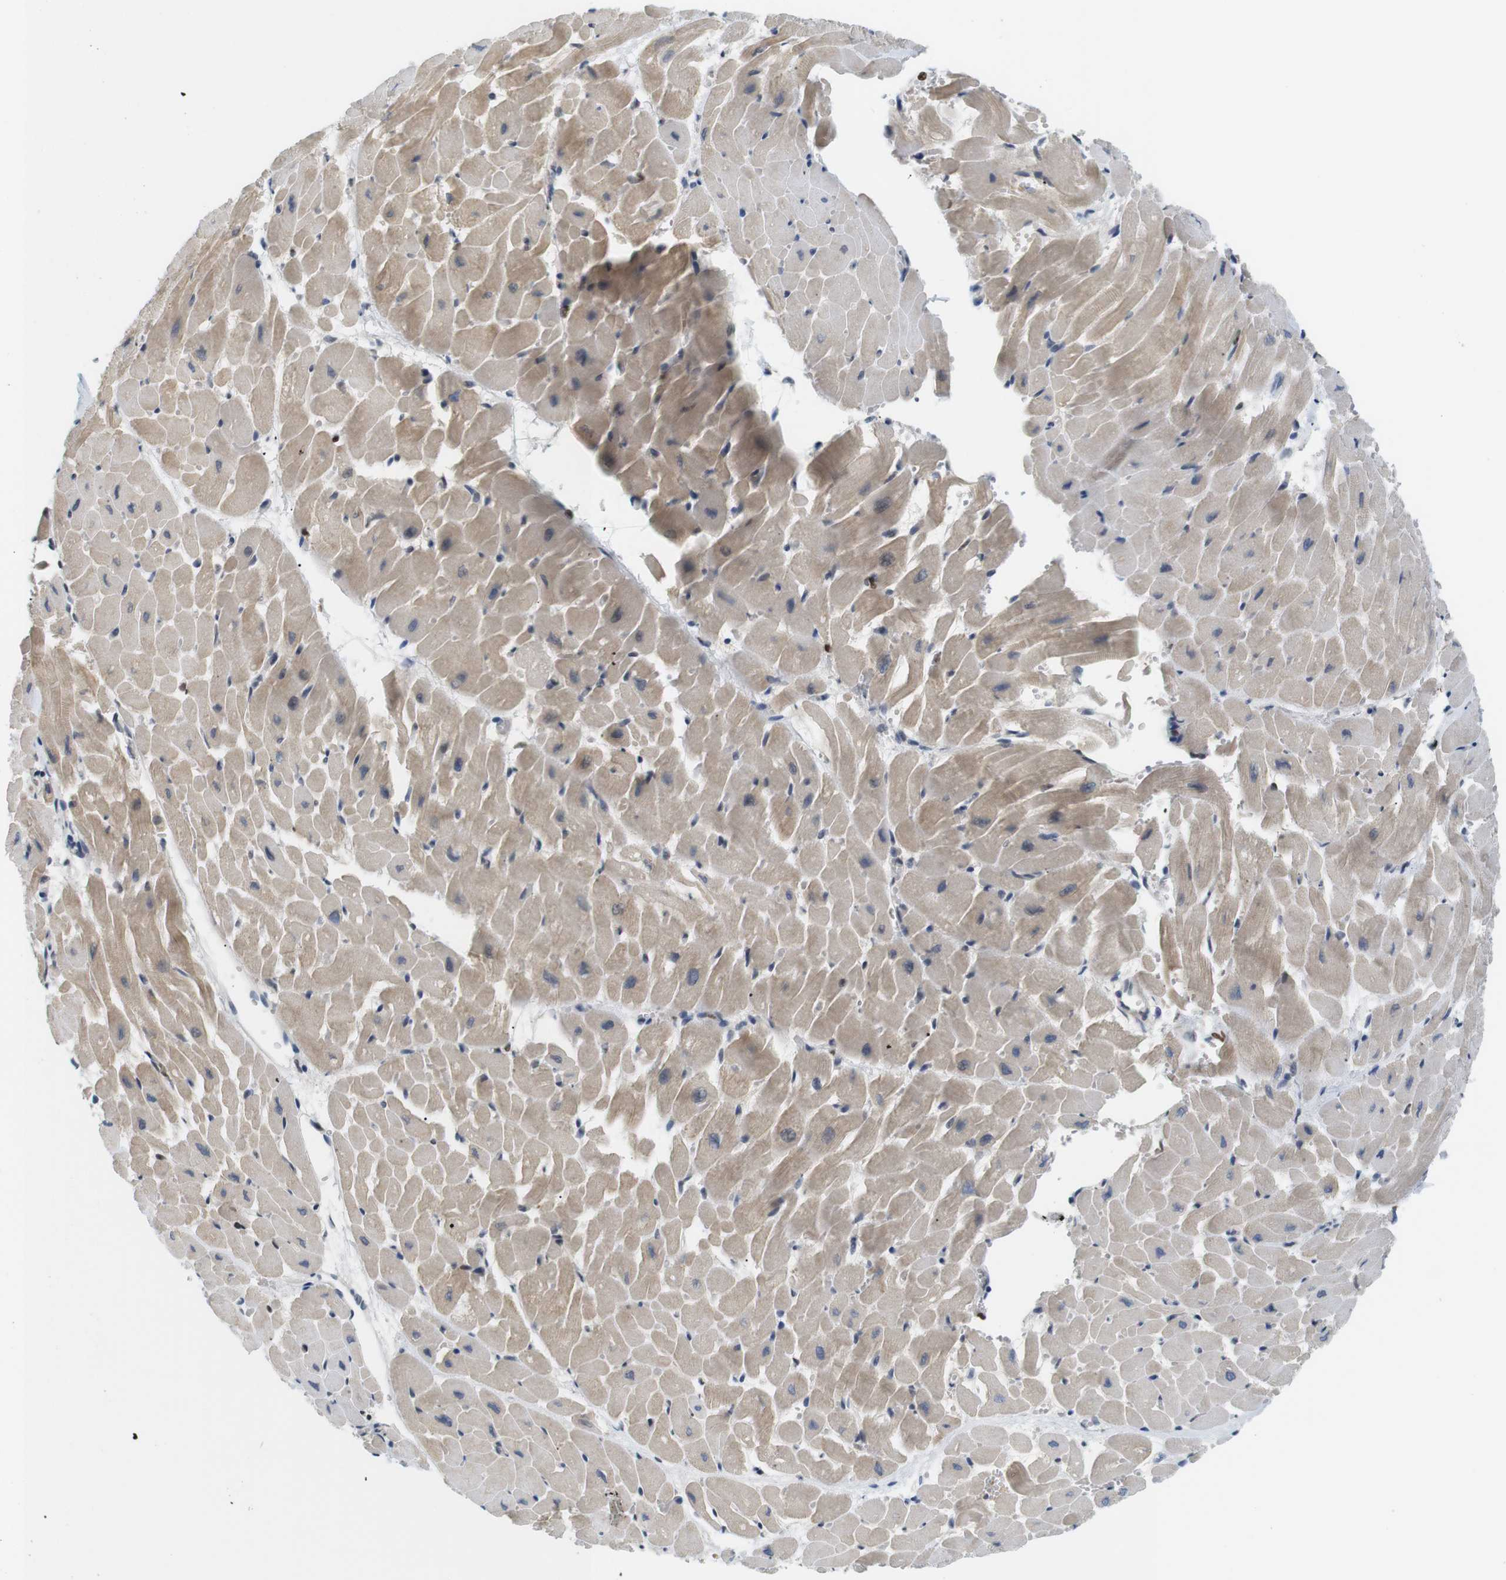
{"staining": {"intensity": "moderate", "quantity": "25%-75%", "location": "cytoplasmic/membranous"}, "tissue": "heart muscle", "cell_type": "Cardiomyocytes", "image_type": "normal", "snomed": [{"axis": "morphology", "description": "Normal tissue, NOS"}, {"axis": "topography", "description": "Heart"}], "caption": "Protein expression by immunohistochemistry (IHC) exhibits moderate cytoplasmic/membranous staining in approximately 25%-75% of cardiomyocytes in unremarkable heart muscle. (IHC, brightfield microscopy, high magnification).", "gene": "MBD1", "patient": {"sex": "male", "age": 45}}